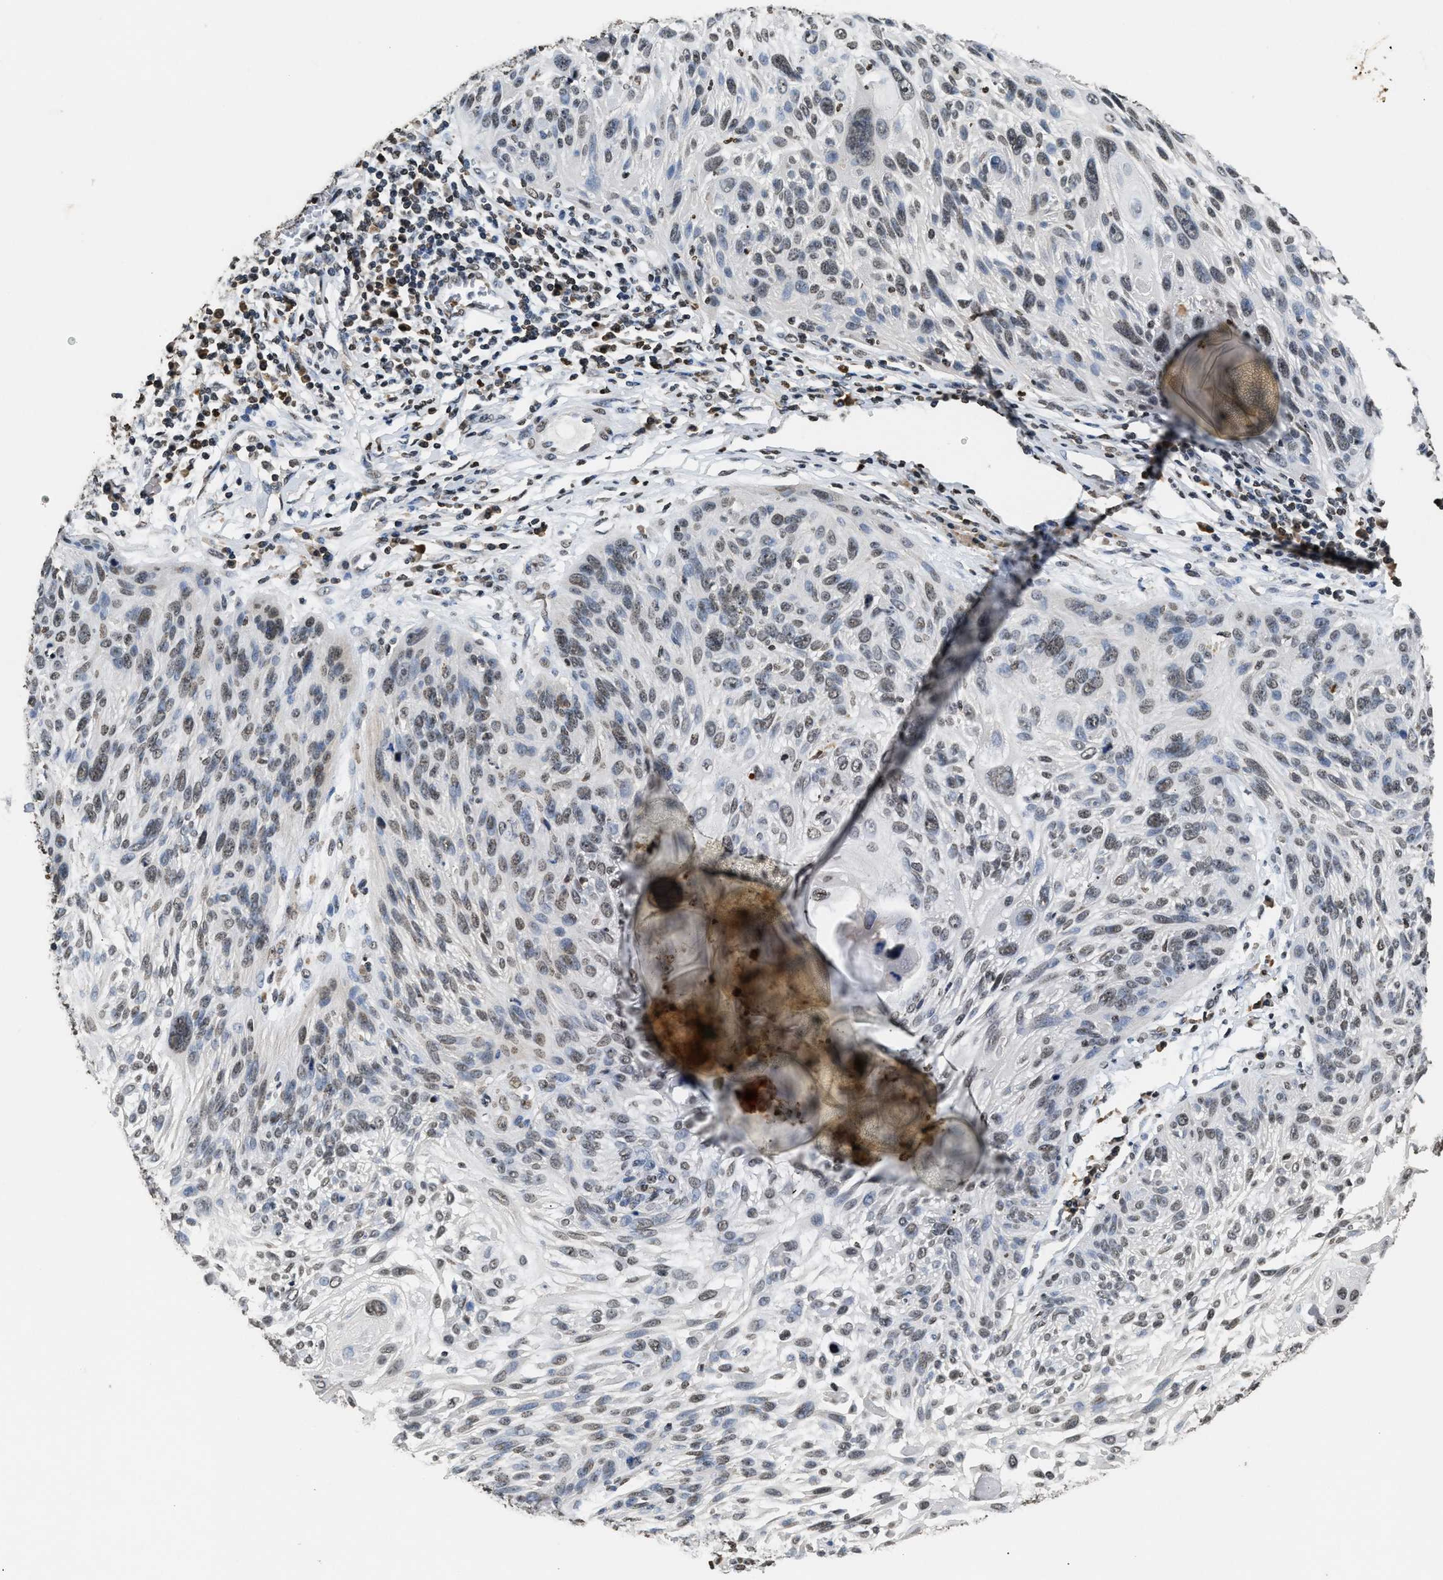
{"staining": {"intensity": "weak", "quantity": "25%-75%", "location": "nuclear"}, "tissue": "cervical cancer", "cell_type": "Tumor cells", "image_type": "cancer", "snomed": [{"axis": "morphology", "description": "Squamous cell carcinoma, NOS"}, {"axis": "topography", "description": "Cervix"}], "caption": "Immunohistochemistry micrograph of neoplastic tissue: human cervical cancer stained using IHC reveals low levels of weak protein expression localized specifically in the nuclear of tumor cells, appearing as a nuclear brown color.", "gene": "DNASE1L3", "patient": {"sex": "female", "age": 51}}